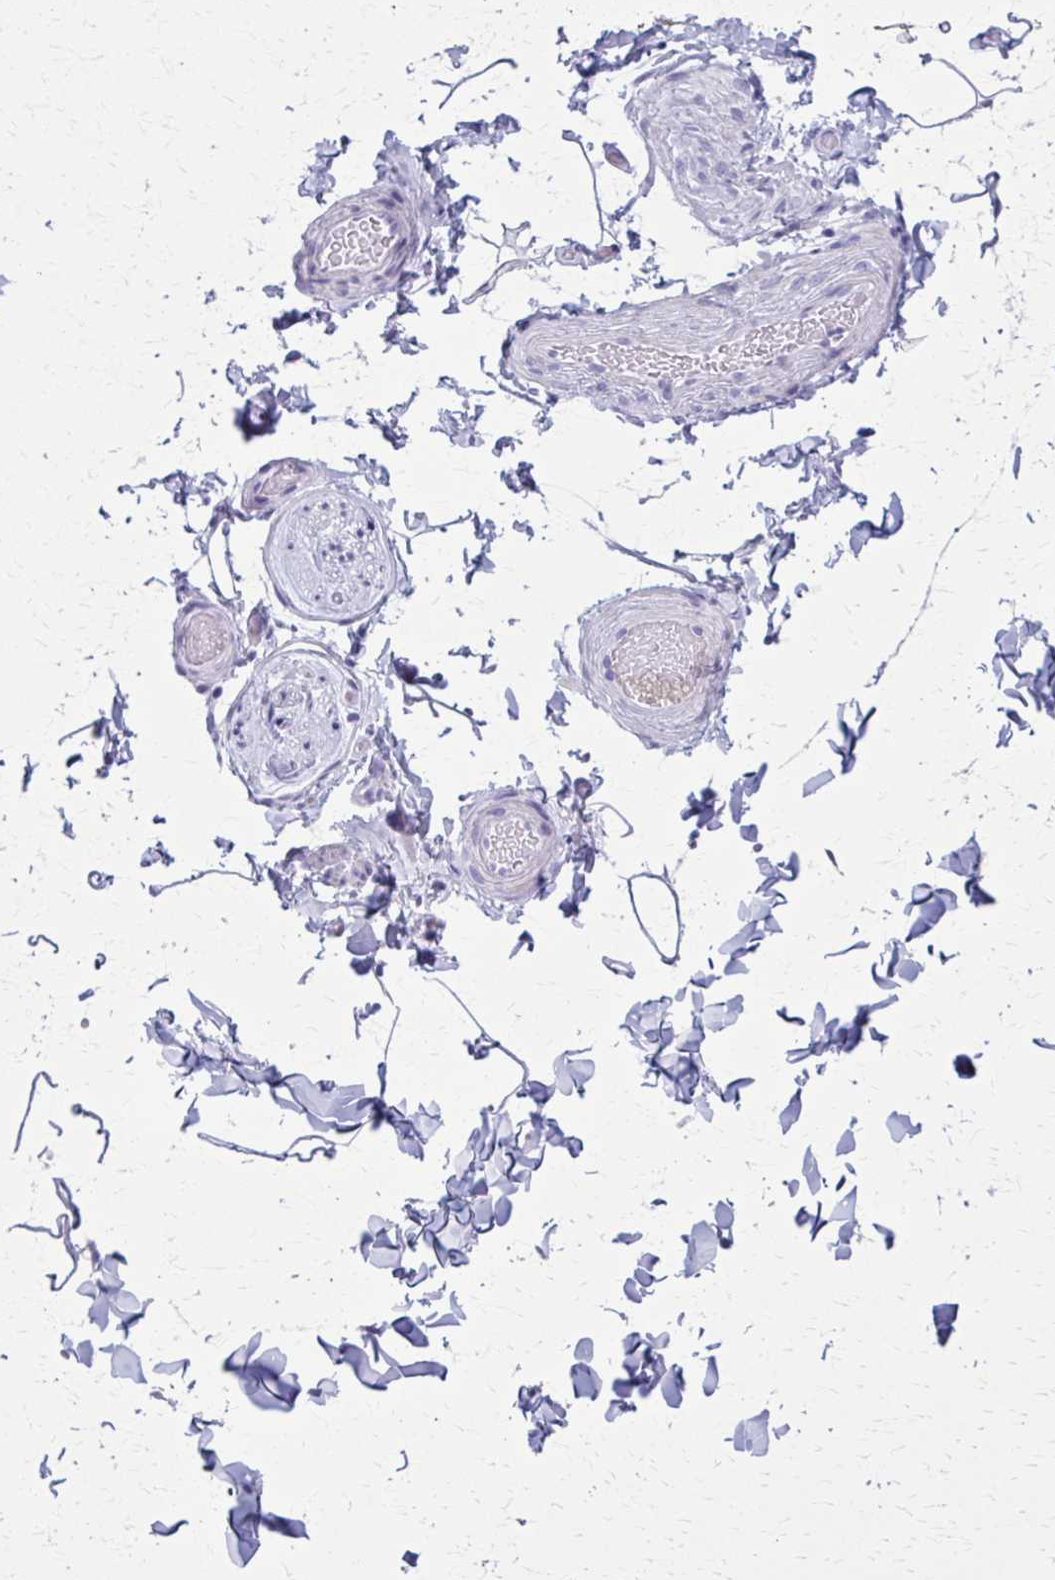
{"staining": {"intensity": "negative", "quantity": "none", "location": "none"}, "tissue": "adipose tissue", "cell_type": "Adipocytes", "image_type": "normal", "snomed": [{"axis": "morphology", "description": "Normal tissue, NOS"}, {"axis": "topography", "description": "Soft tissue"}, {"axis": "topography", "description": "Adipose tissue"}, {"axis": "topography", "description": "Vascular tissue"}, {"axis": "topography", "description": "Peripheral nerve tissue"}], "caption": "Immunohistochemistry micrograph of normal adipose tissue: human adipose tissue stained with DAB demonstrates no significant protein positivity in adipocytes.", "gene": "MPLKIP", "patient": {"sex": "male", "age": 29}}